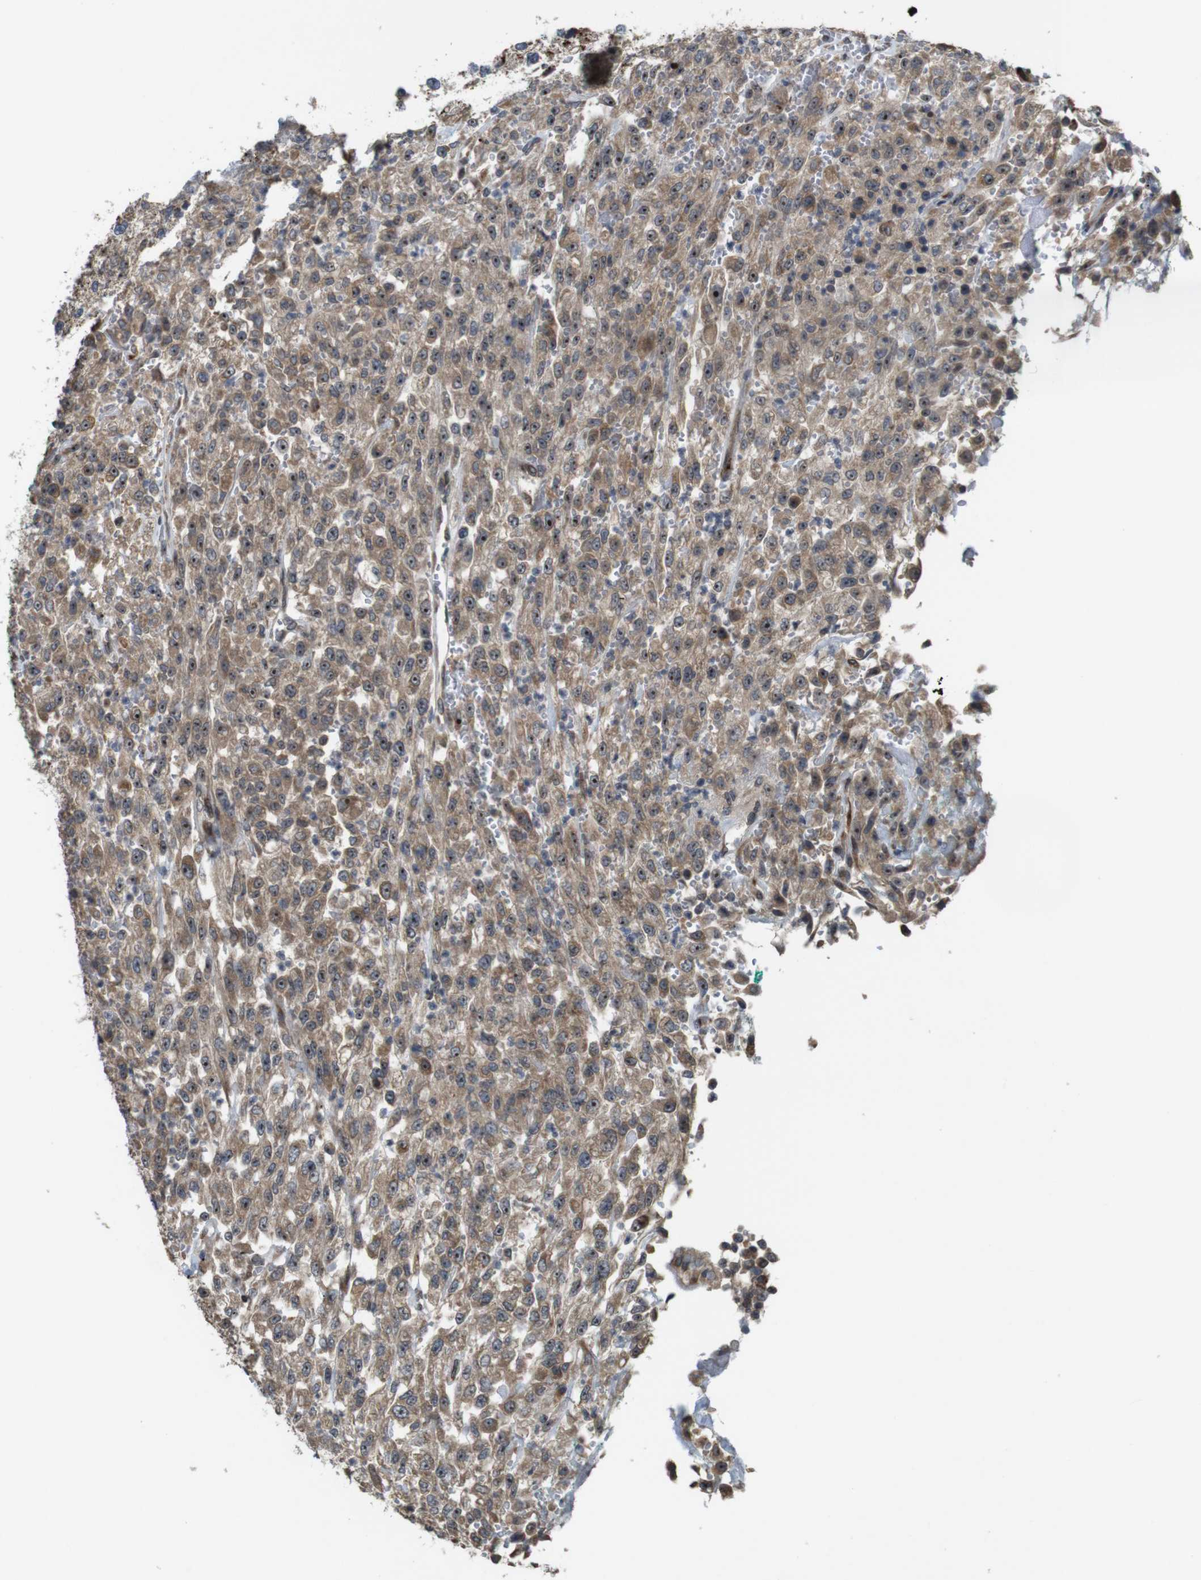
{"staining": {"intensity": "moderate", "quantity": ">75%", "location": "cytoplasmic/membranous,nuclear"}, "tissue": "urothelial cancer", "cell_type": "Tumor cells", "image_type": "cancer", "snomed": [{"axis": "morphology", "description": "Urothelial carcinoma, High grade"}, {"axis": "topography", "description": "Urinary bladder"}], "caption": "Human urothelial carcinoma (high-grade) stained with a protein marker exhibits moderate staining in tumor cells.", "gene": "EFCAB14", "patient": {"sex": "male", "age": 46}}